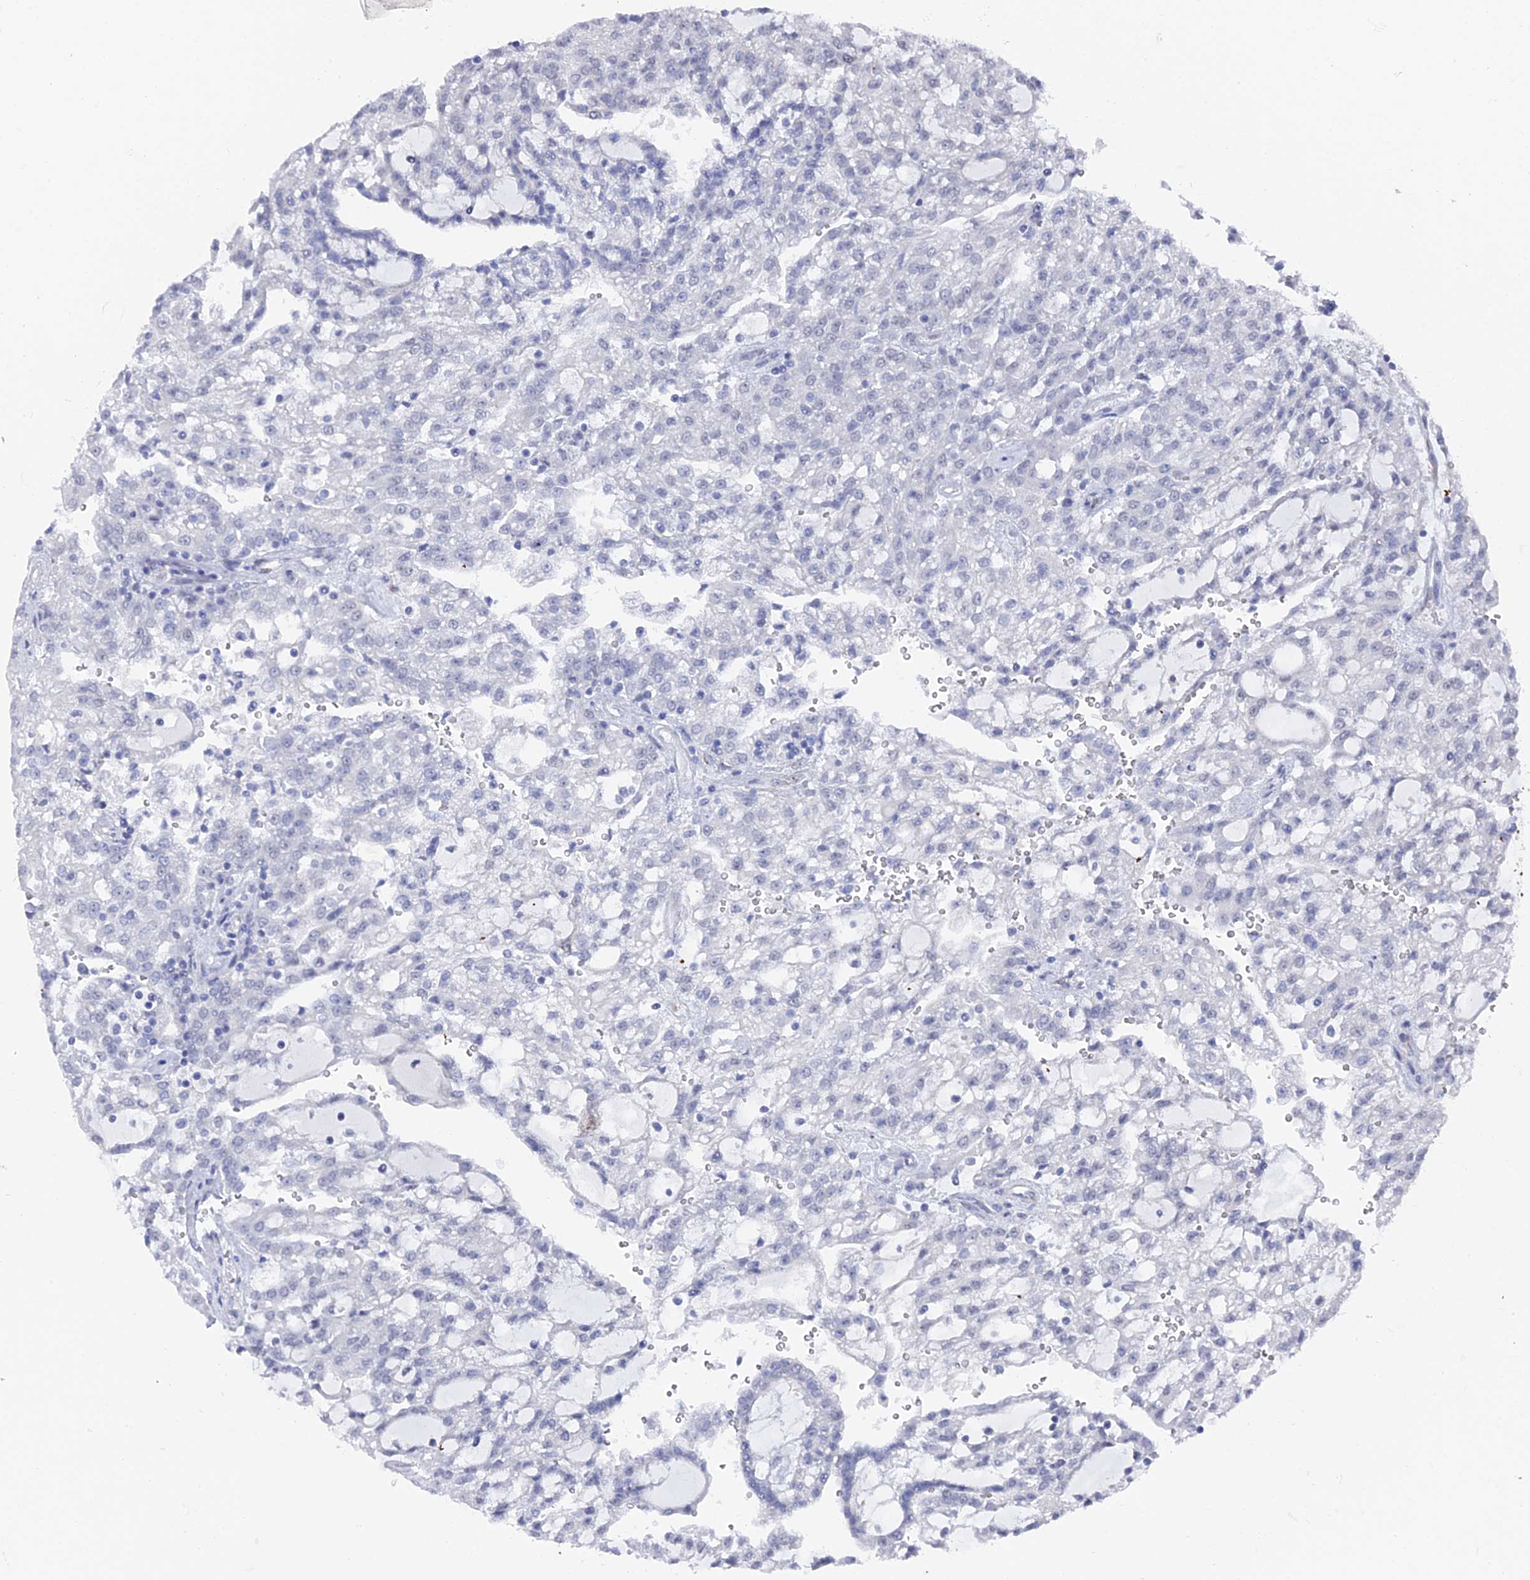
{"staining": {"intensity": "negative", "quantity": "none", "location": "none"}, "tissue": "renal cancer", "cell_type": "Tumor cells", "image_type": "cancer", "snomed": [{"axis": "morphology", "description": "Adenocarcinoma, NOS"}, {"axis": "topography", "description": "Kidney"}], "caption": "A photomicrograph of human renal cancer (adenocarcinoma) is negative for staining in tumor cells.", "gene": "FHIP2A", "patient": {"sex": "male", "age": 63}}